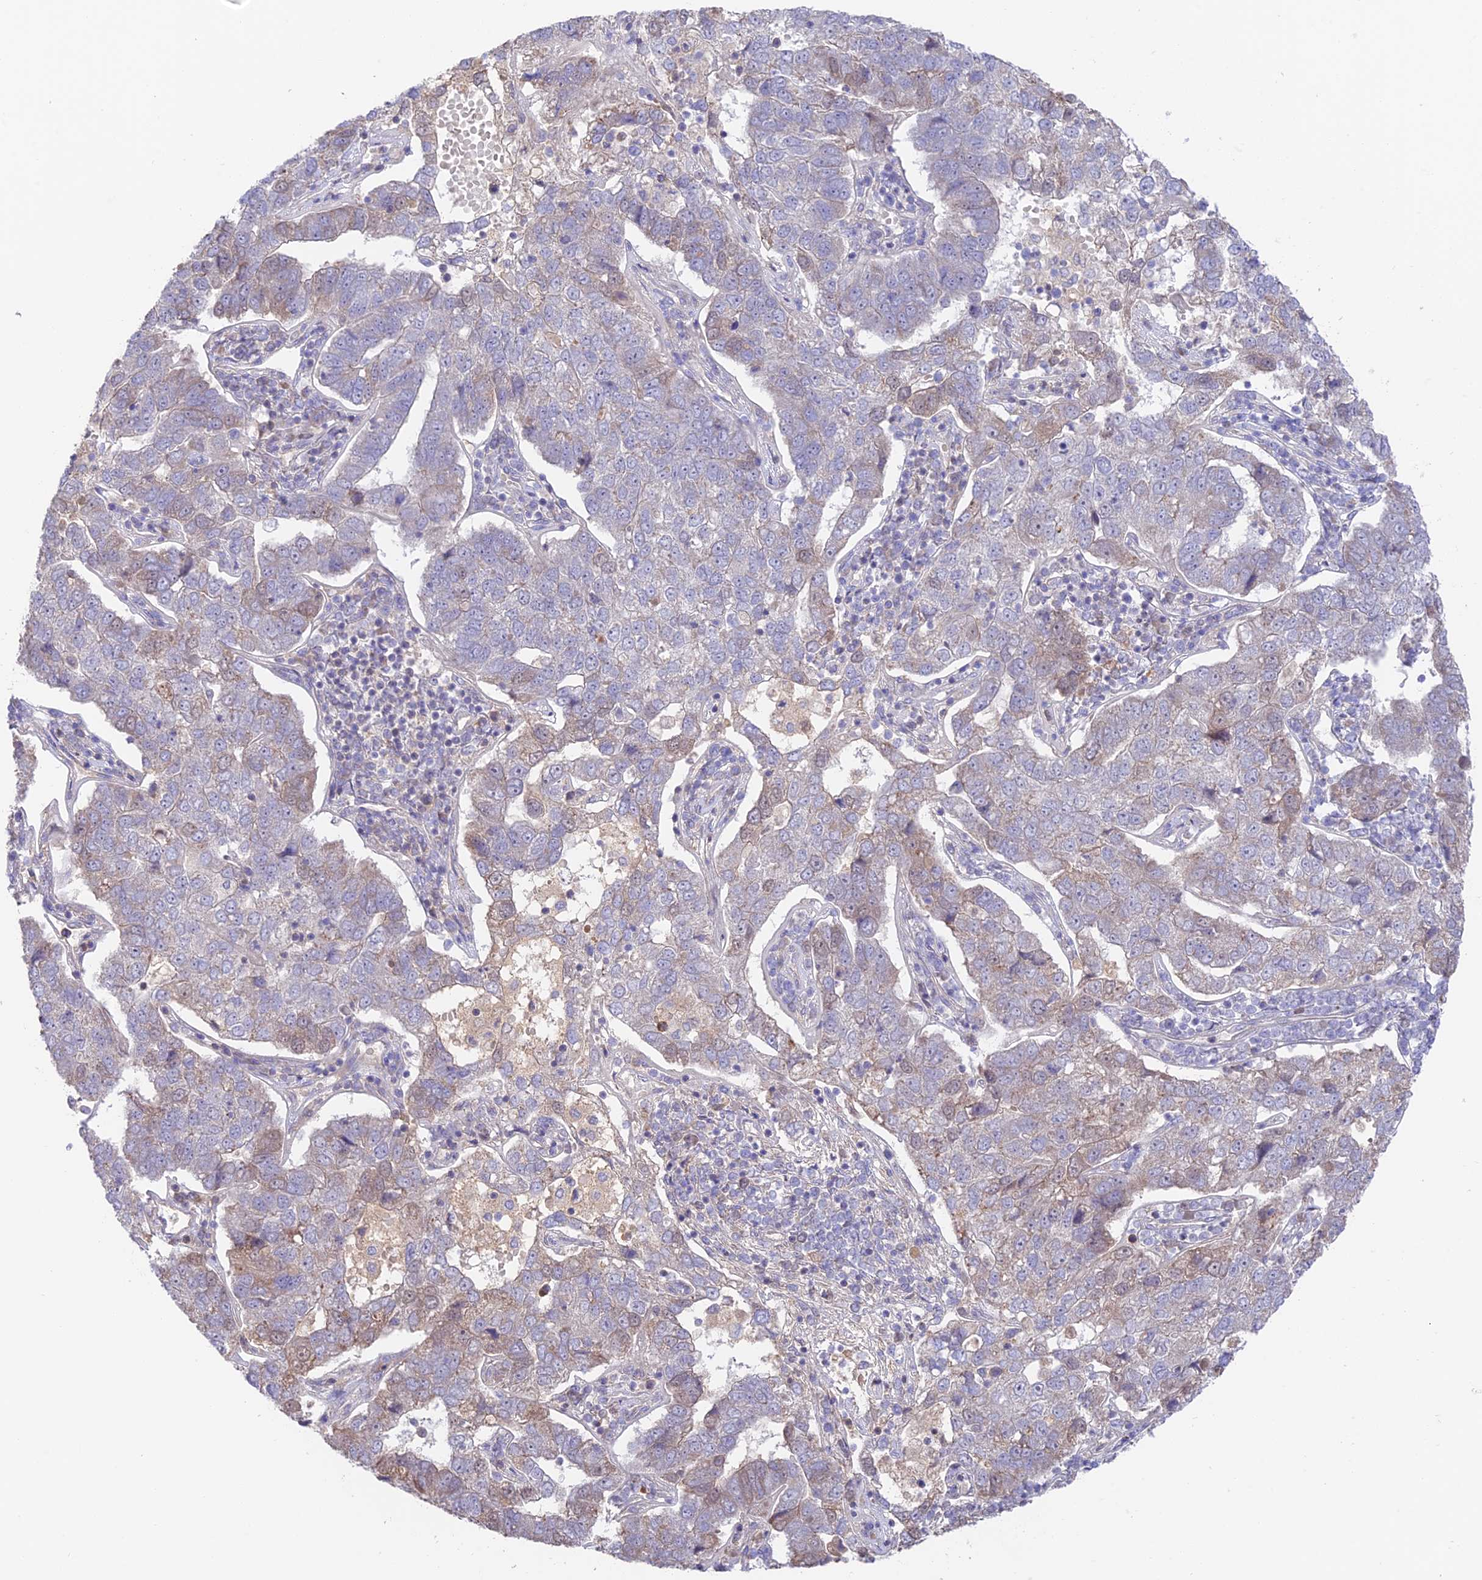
{"staining": {"intensity": "weak", "quantity": "<25%", "location": "cytoplasmic/membranous"}, "tissue": "pancreatic cancer", "cell_type": "Tumor cells", "image_type": "cancer", "snomed": [{"axis": "morphology", "description": "Adenocarcinoma, NOS"}, {"axis": "topography", "description": "Pancreas"}], "caption": "High magnification brightfield microscopy of pancreatic adenocarcinoma stained with DAB (brown) and counterstained with hematoxylin (blue): tumor cells show no significant positivity.", "gene": "CAMSAP3", "patient": {"sex": "female", "age": 61}}